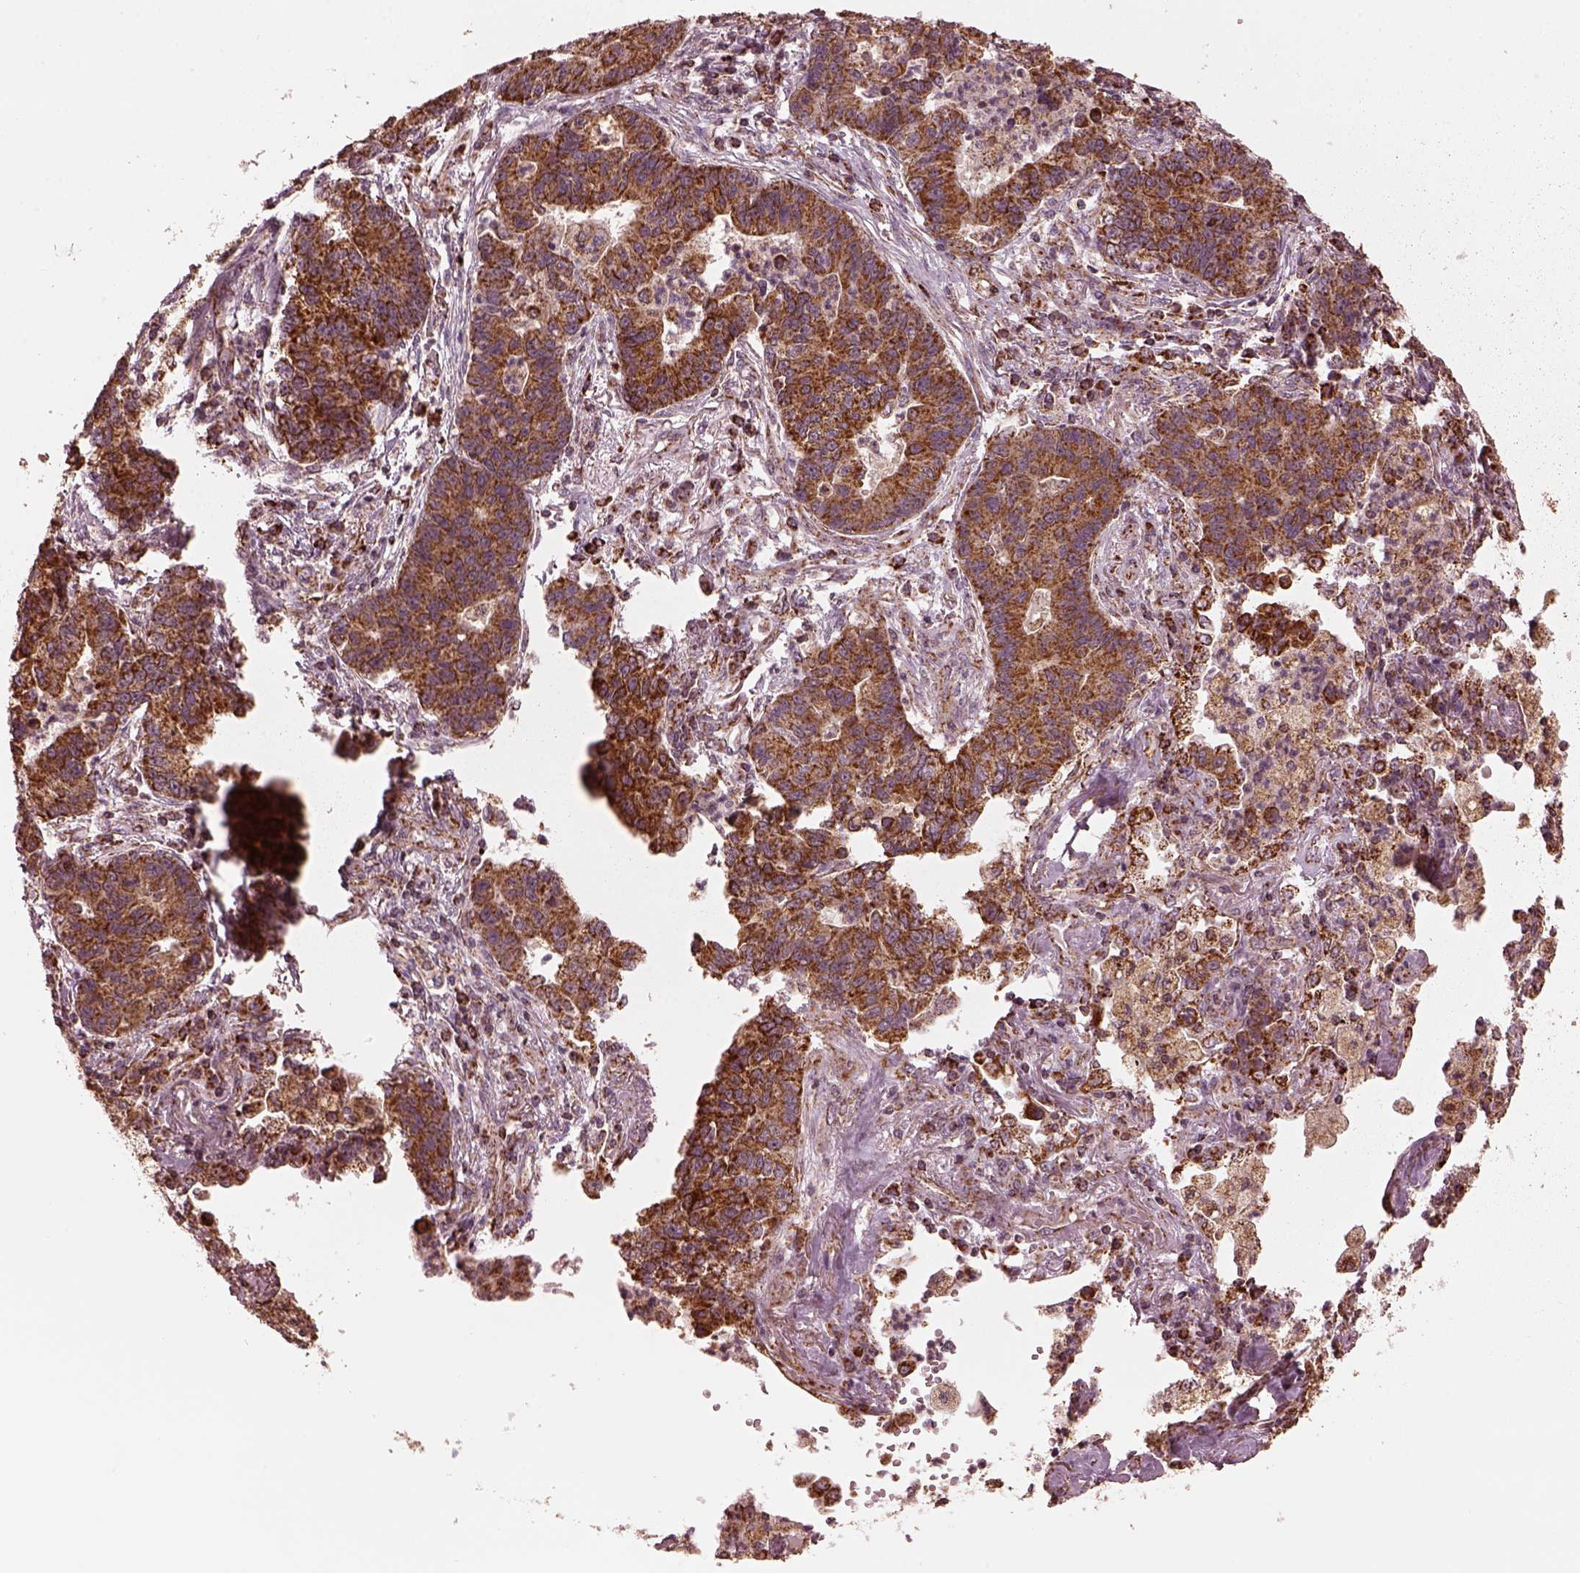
{"staining": {"intensity": "strong", "quantity": ">75%", "location": "cytoplasmic/membranous"}, "tissue": "lung cancer", "cell_type": "Tumor cells", "image_type": "cancer", "snomed": [{"axis": "morphology", "description": "Adenocarcinoma, NOS"}, {"axis": "topography", "description": "Lung"}], "caption": "The immunohistochemical stain shows strong cytoplasmic/membranous staining in tumor cells of adenocarcinoma (lung) tissue.", "gene": "NDUFB10", "patient": {"sex": "female", "age": 57}}